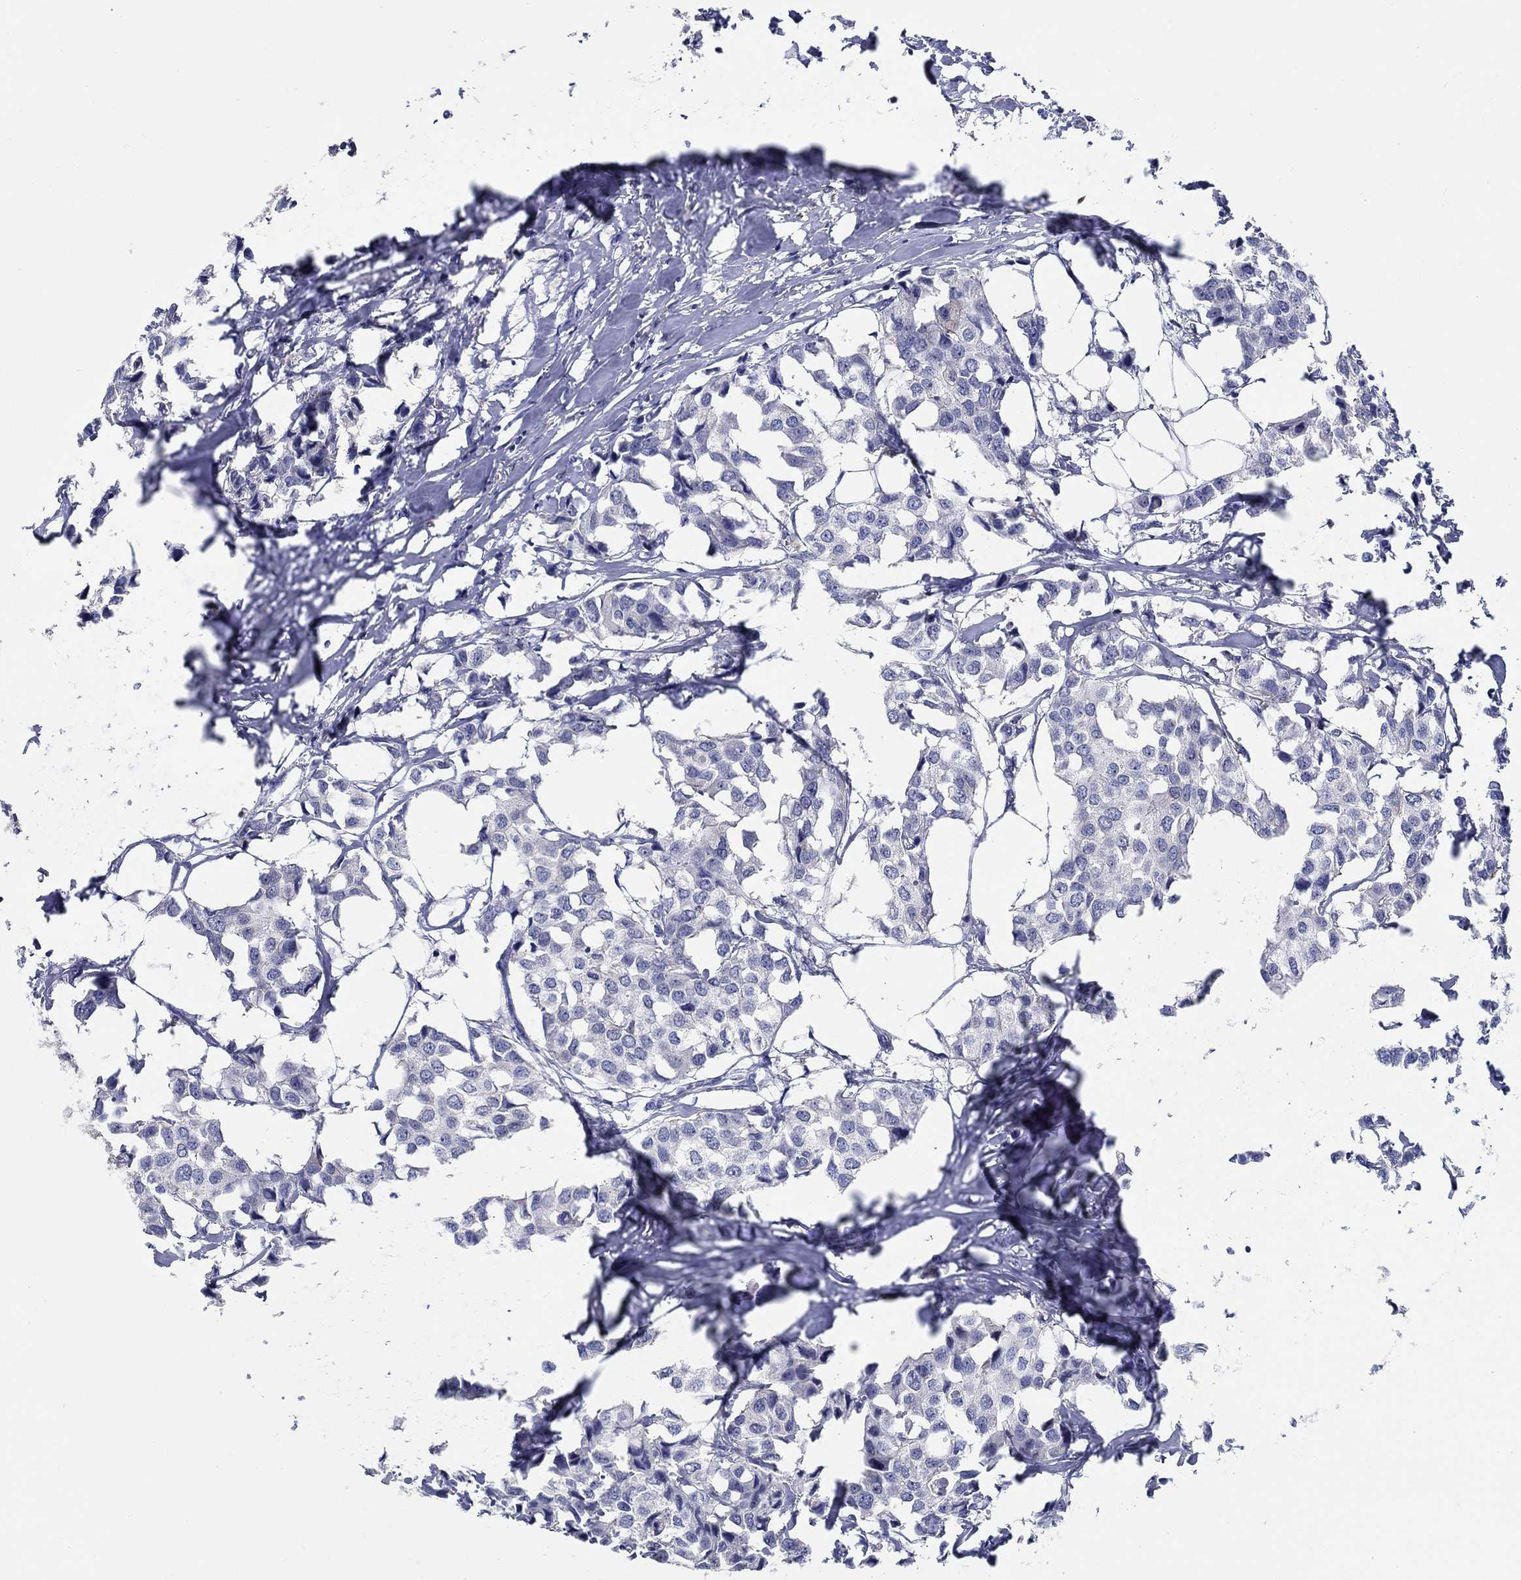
{"staining": {"intensity": "negative", "quantity": "none", "location": "none"}, "tissue": "breast cancer", "cell_type": "Tumor cells", "image_type": "cancer", "snomed": [{"axis": "morphology", "description": "Duct carcinoma"}, {"axis": "topography", "description": "Breast"}], "caption": "DAB (3,3'-diaminobenzidine) immunohistochemical staining of human breast cancer (infiltrating ductal carcinoma) demonstrates no significant staining in tumor cells.", "gene": "RAP1GAP", "patient": {"sex": "female", "age": 80}}